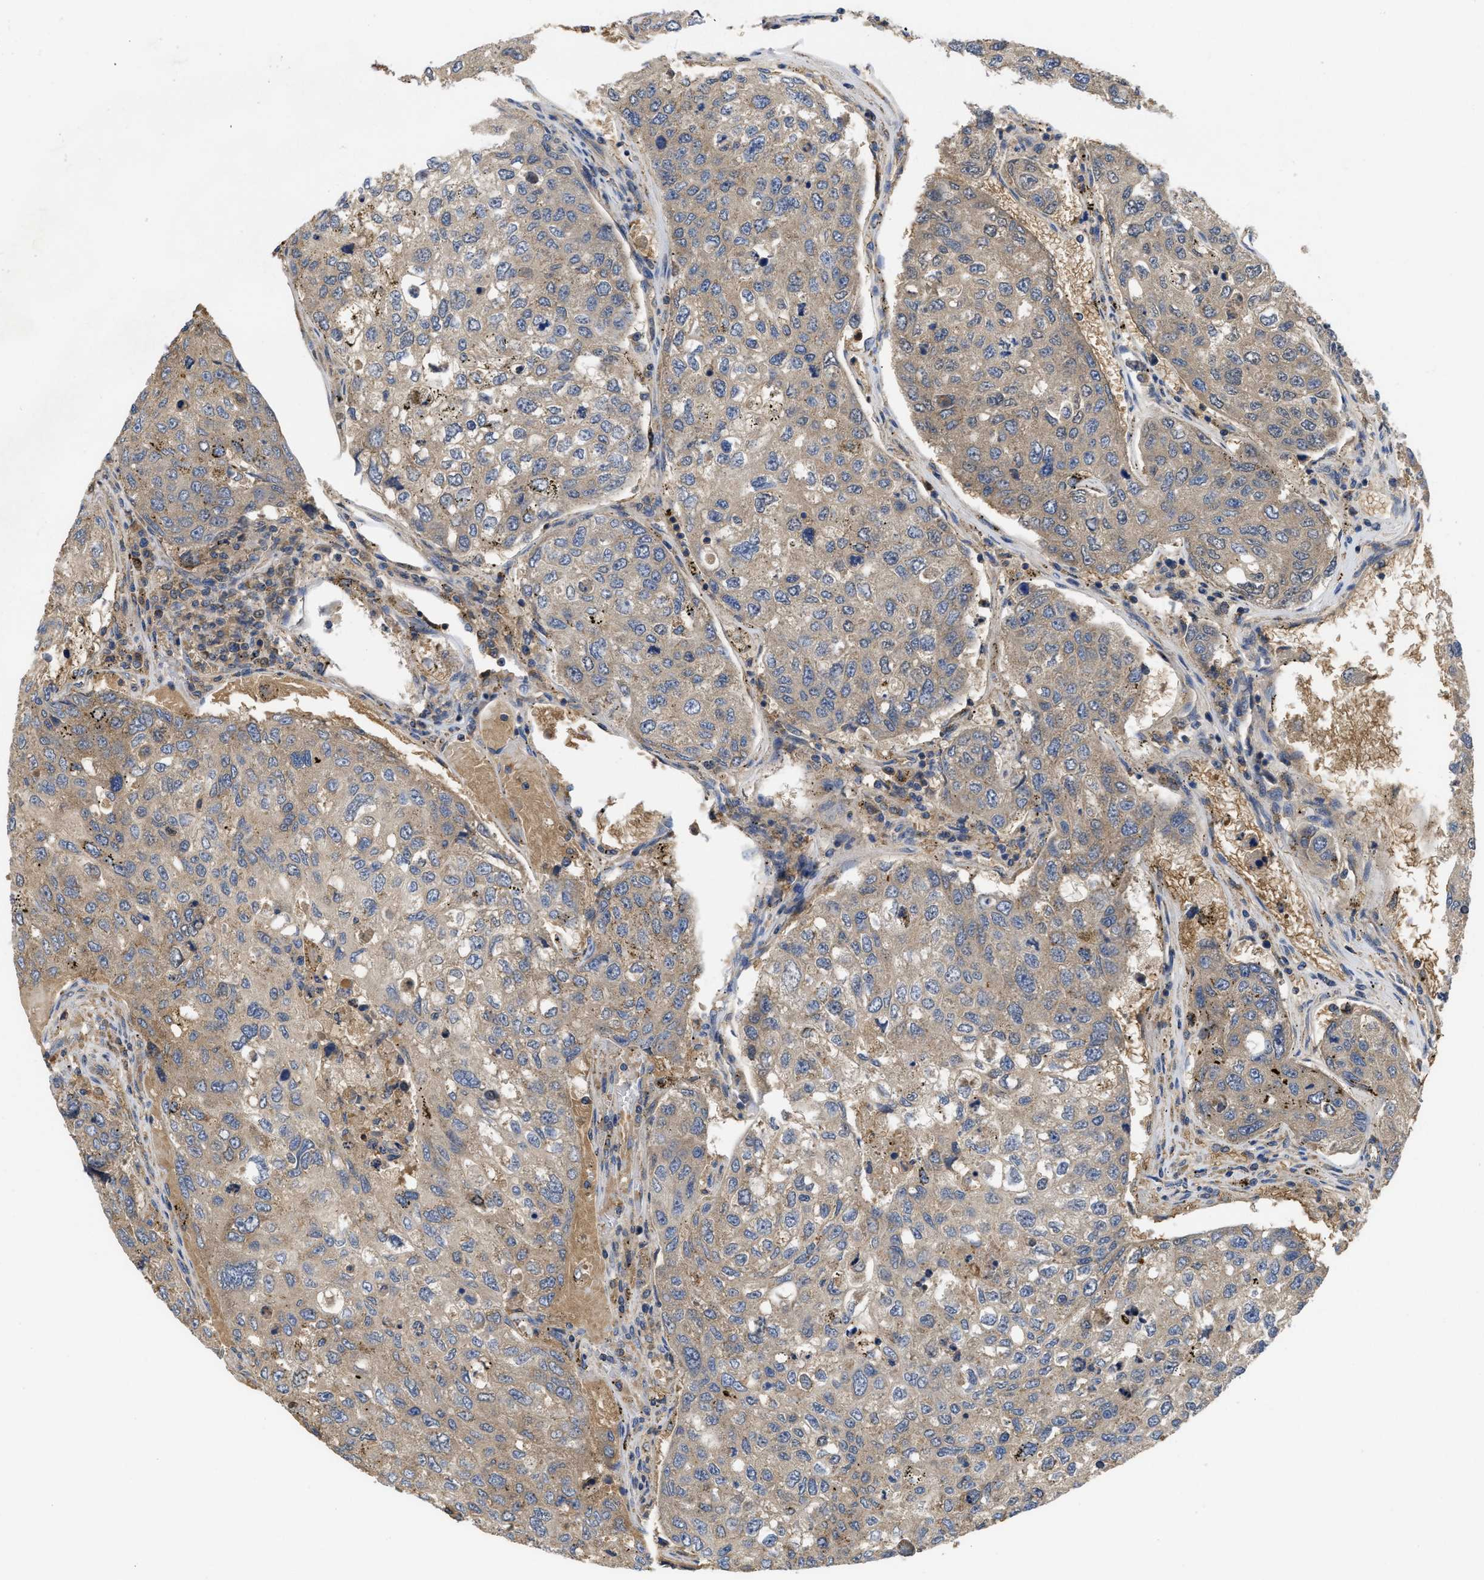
{"staining": {"intensity": "weak", "quantity": ">75%", "location": "cytoplasmic/membranous"}, "tissue": "urothelial cancer", "cell_type": "Tumor cells", "image_type": "cancer", "snomed": [{"axis": "morphology", "description": "Urothelial carcinoma, High grade"}, {"axis": "topography", "description": "Lymph node"}, {"axis": "topography", "description": "Urinary bladder"}], "caption": "This is an image of immunohistochemistry staining of urothelial cancer, which shows weak positivity in the cytoplasmic/membranous of tumor cells.", "gene": "RNF216", "patient": {"sex": "male", "age": 51}}